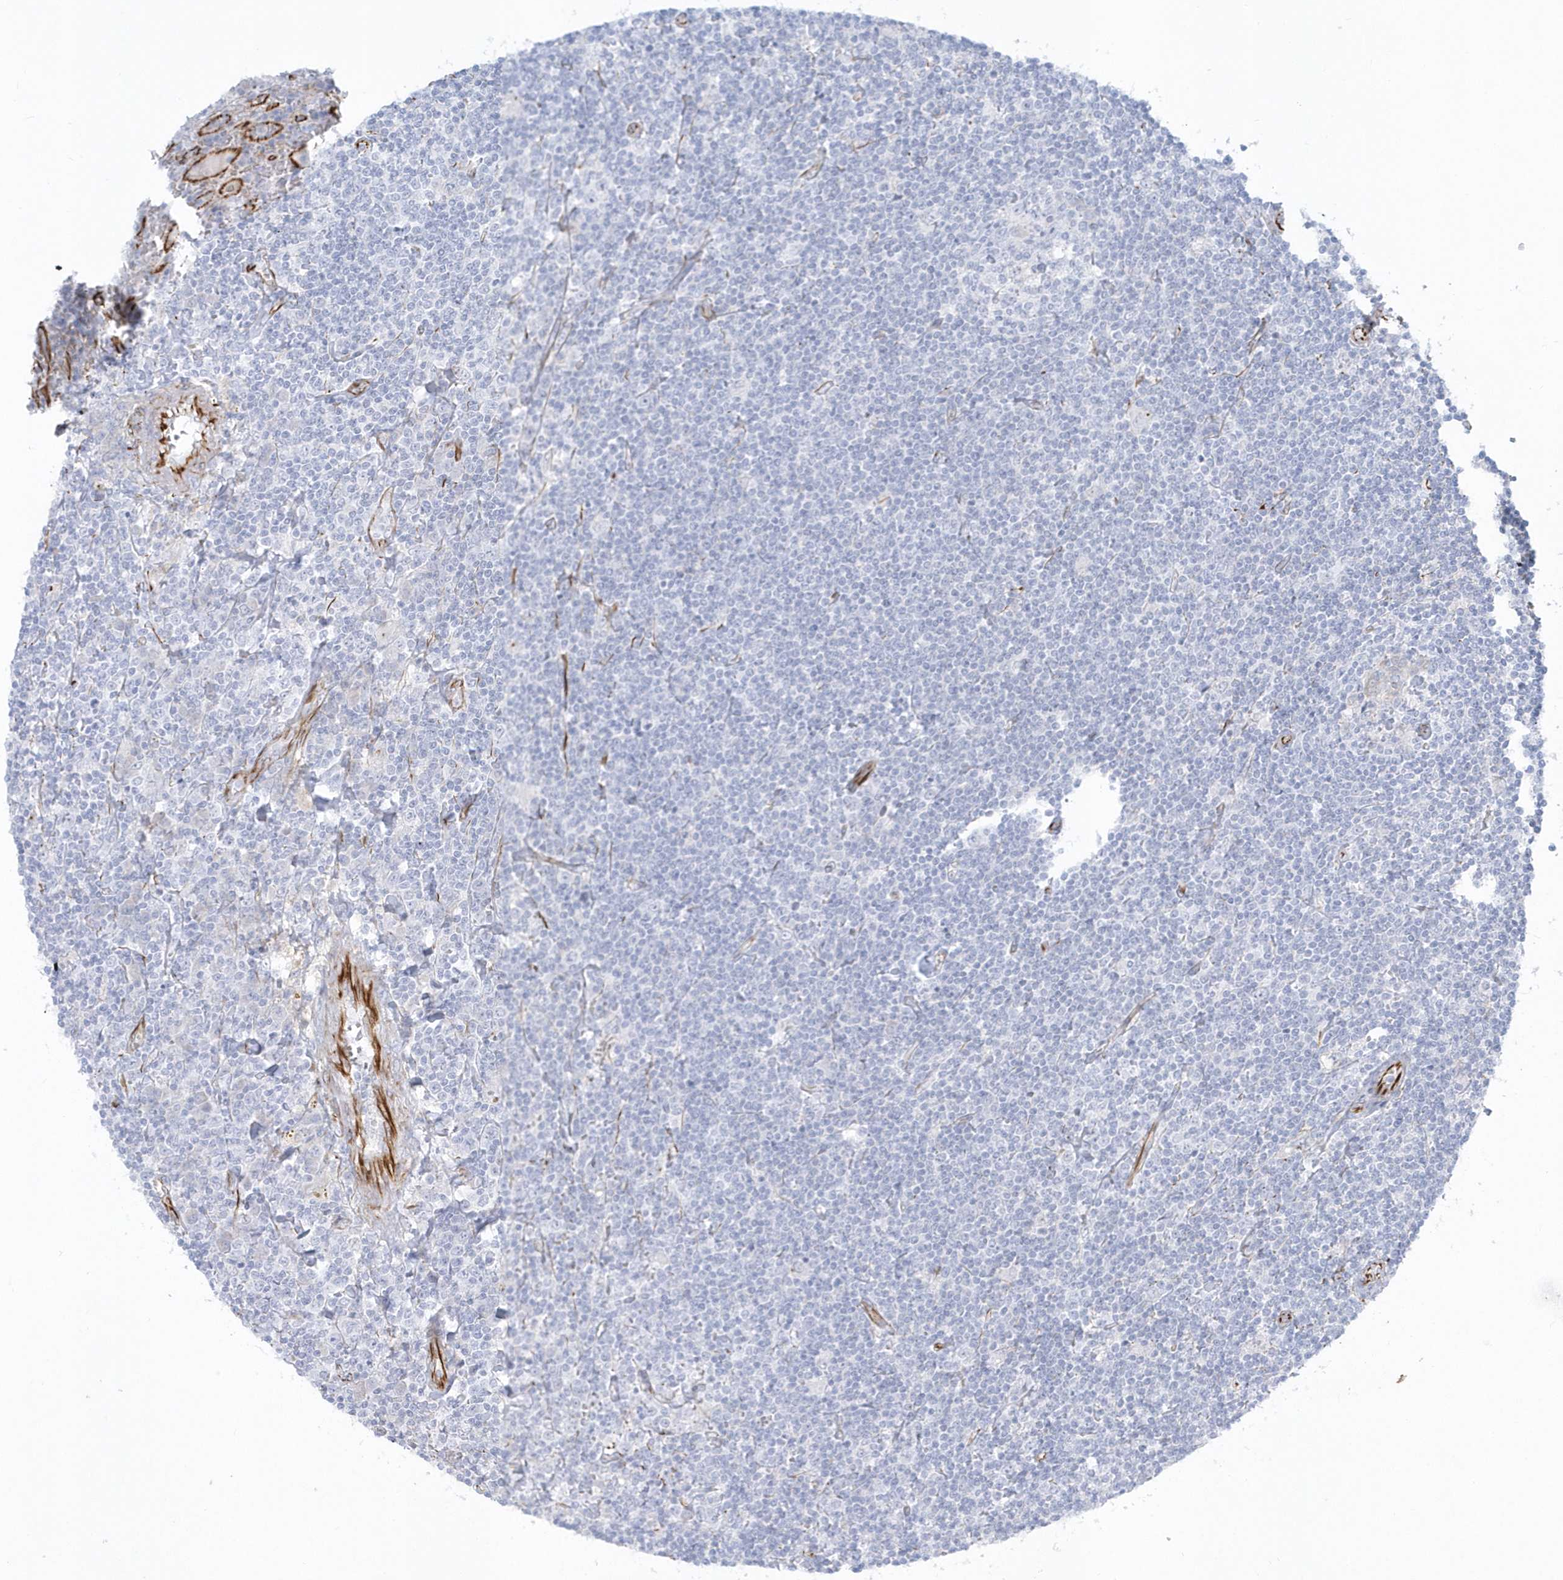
{"staining": {"intensity": "negative", "quantity": "none", "location": "none"}, "tissue": "lymphoma", "cell_type": "Tumor cells", "image_type": "cancer", "snomed": [{"axis": "morphology", "description": "Malignant lymphoma, non-Hodgkin's type, Low grade"}, {"axis": "topography", "description": "Spleen"}], "caption": "This histopathology image is of malignant lymphoma, non-Hodgkin's type (low-grade) stained with IHC to label a protein in brown with the nuclei are counter-stained blue. There is no positivity in tumor cells.", "gene": "PPIL6", "patient": {"sex": "male", "age": 76}}